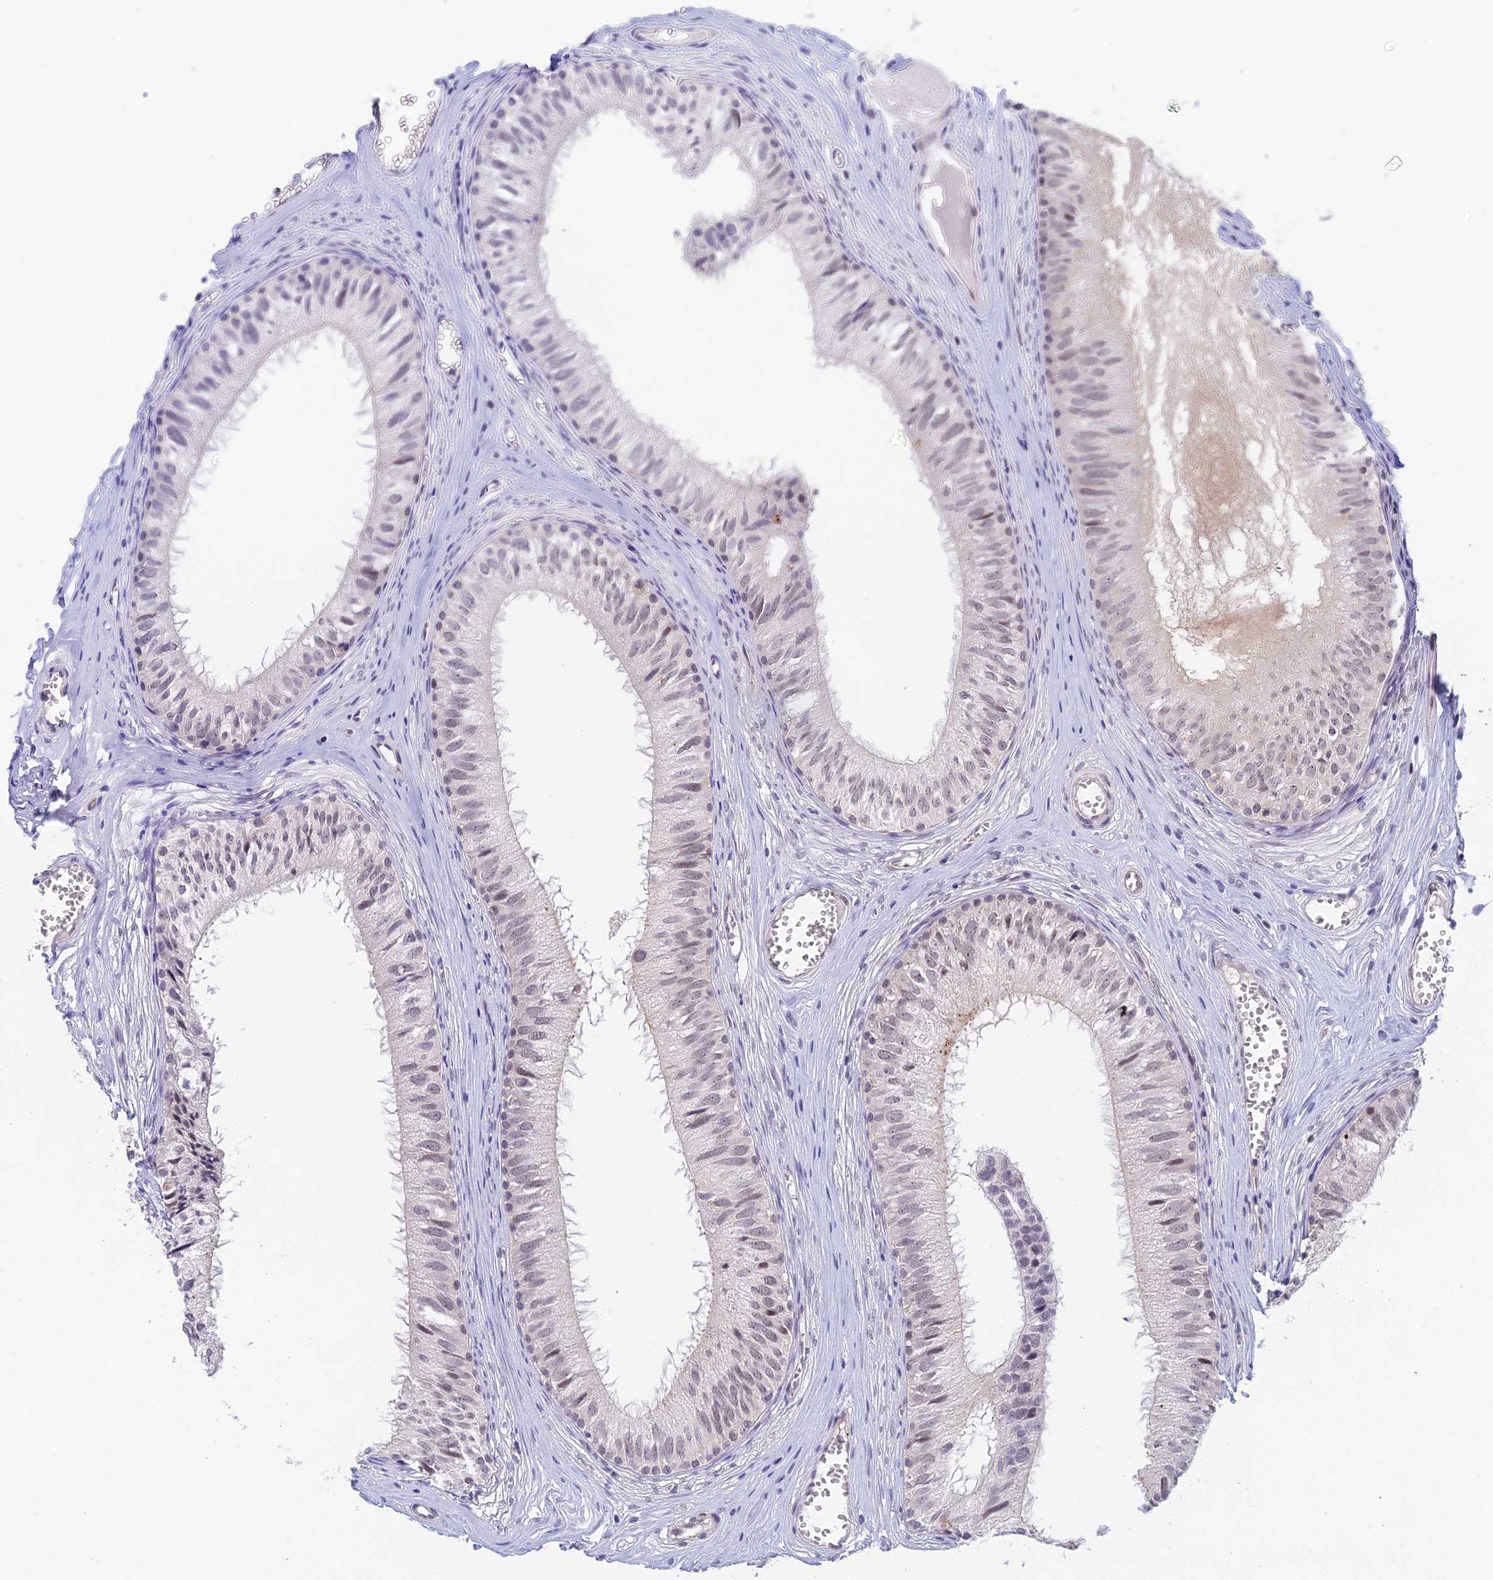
{"staining": {"intensity": "weak", "quantity": "<25%", "location": "cytoplasmic/membranous,nuclear"}, "tissue": "epididymis", "cell_type": "Glandular cells", "image_type": "normal", "snomed": [{"axis": "morphology", "description": "Normal tissue, NOS"}, {"axis": "topography", "description": "Epididymis"}], "caption": "IHC micrograph of unremarkable epididymis stained for a protein (brown), which reveals no positivity in glandular cells.", "gene": "NSMCE1", "patient": {"sex": "male", "age": 36}}